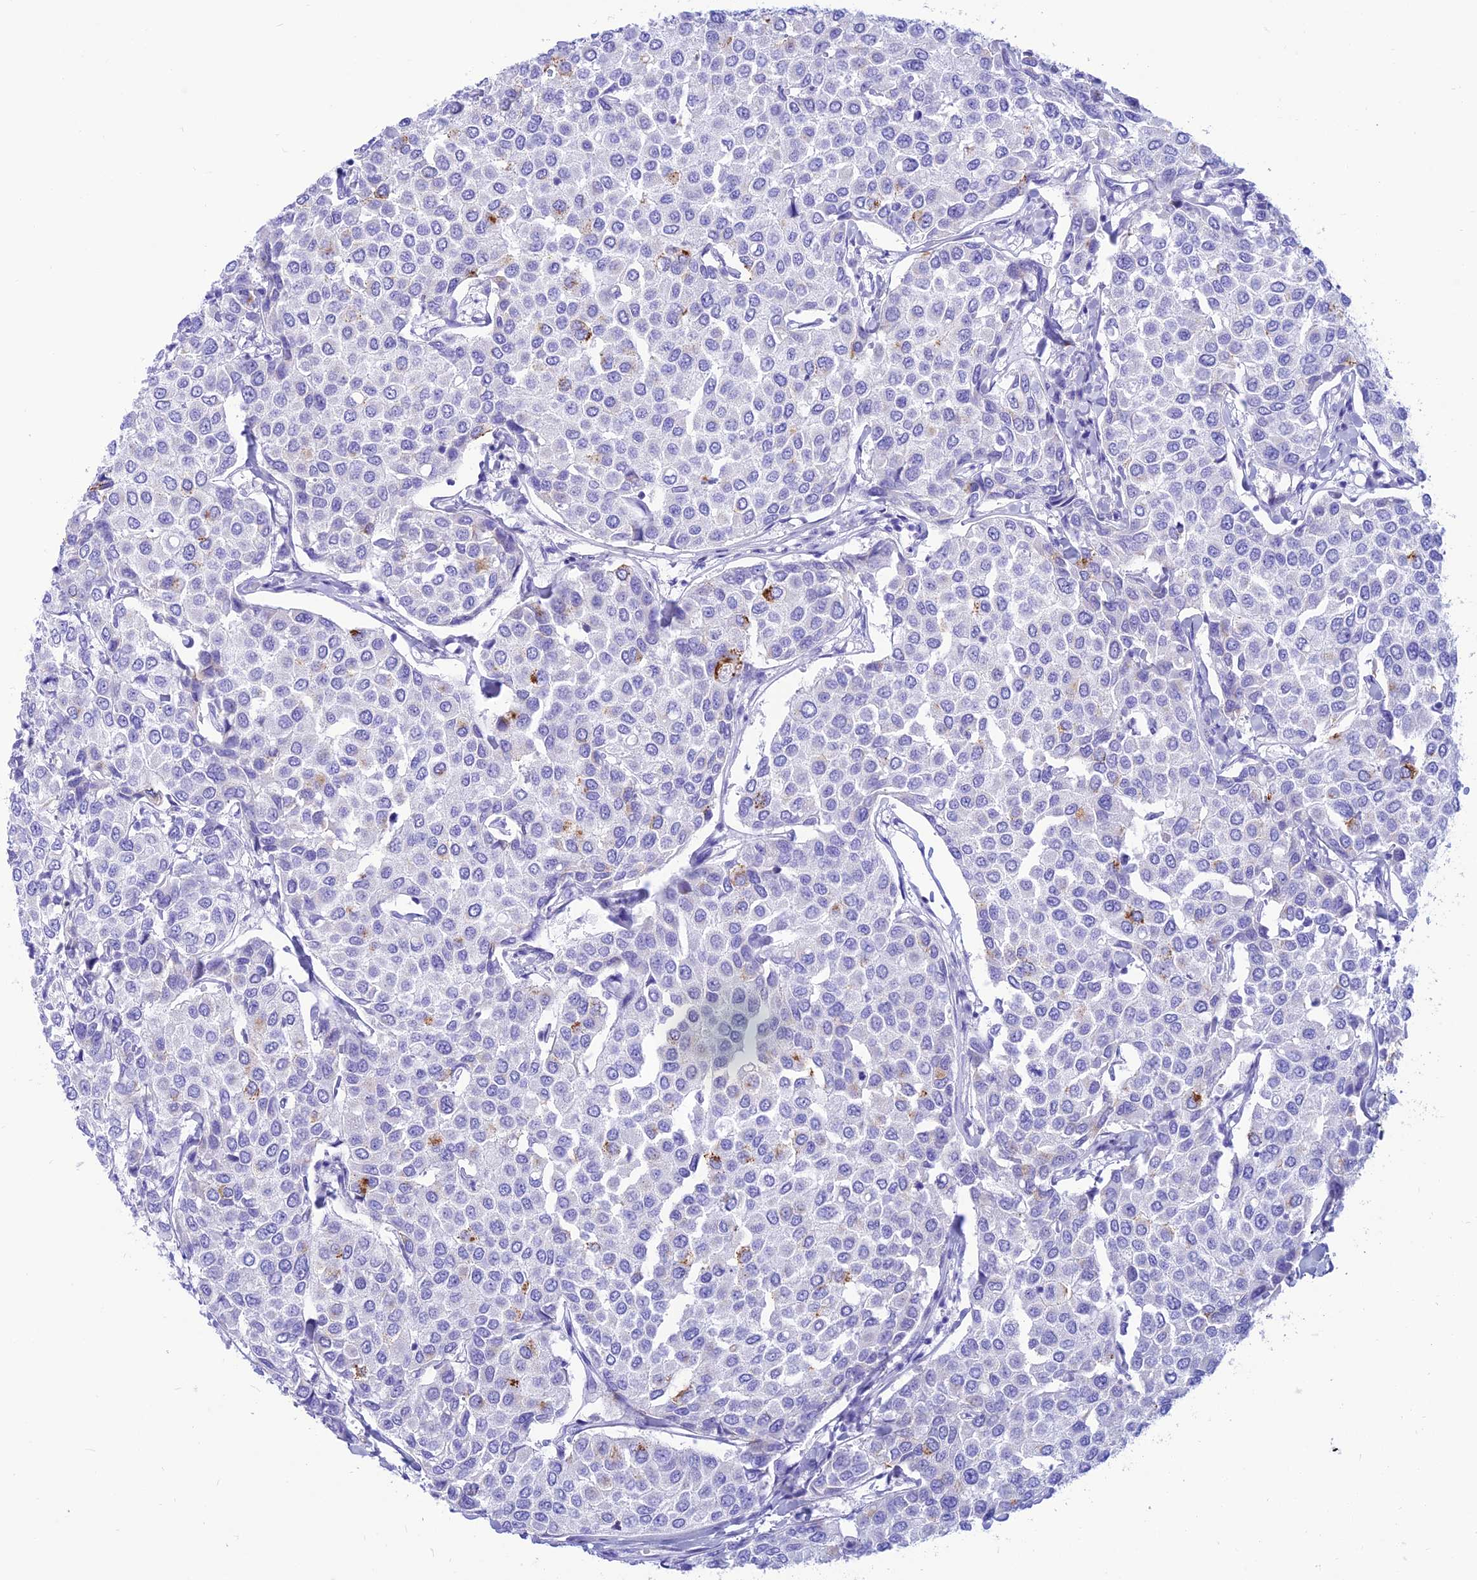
{"staining": {"intensity": "negative", "quantity": "none", "location": "none"}, "tissue": "breast cancer", "cell_type": "Tumor cells", "image_type": "cancer", "snomed": [{"axis": "morphology", "description": "Duct carcinoma"}, {"axis": "topography", "description": "Breast"}], "caption": "The histopathology image demonstrates no significant staining in tumor cells of breast cancer (intraductal carcinoma).", "gene": "PRNP", "patient": {"sex": "female", "age": 55}}